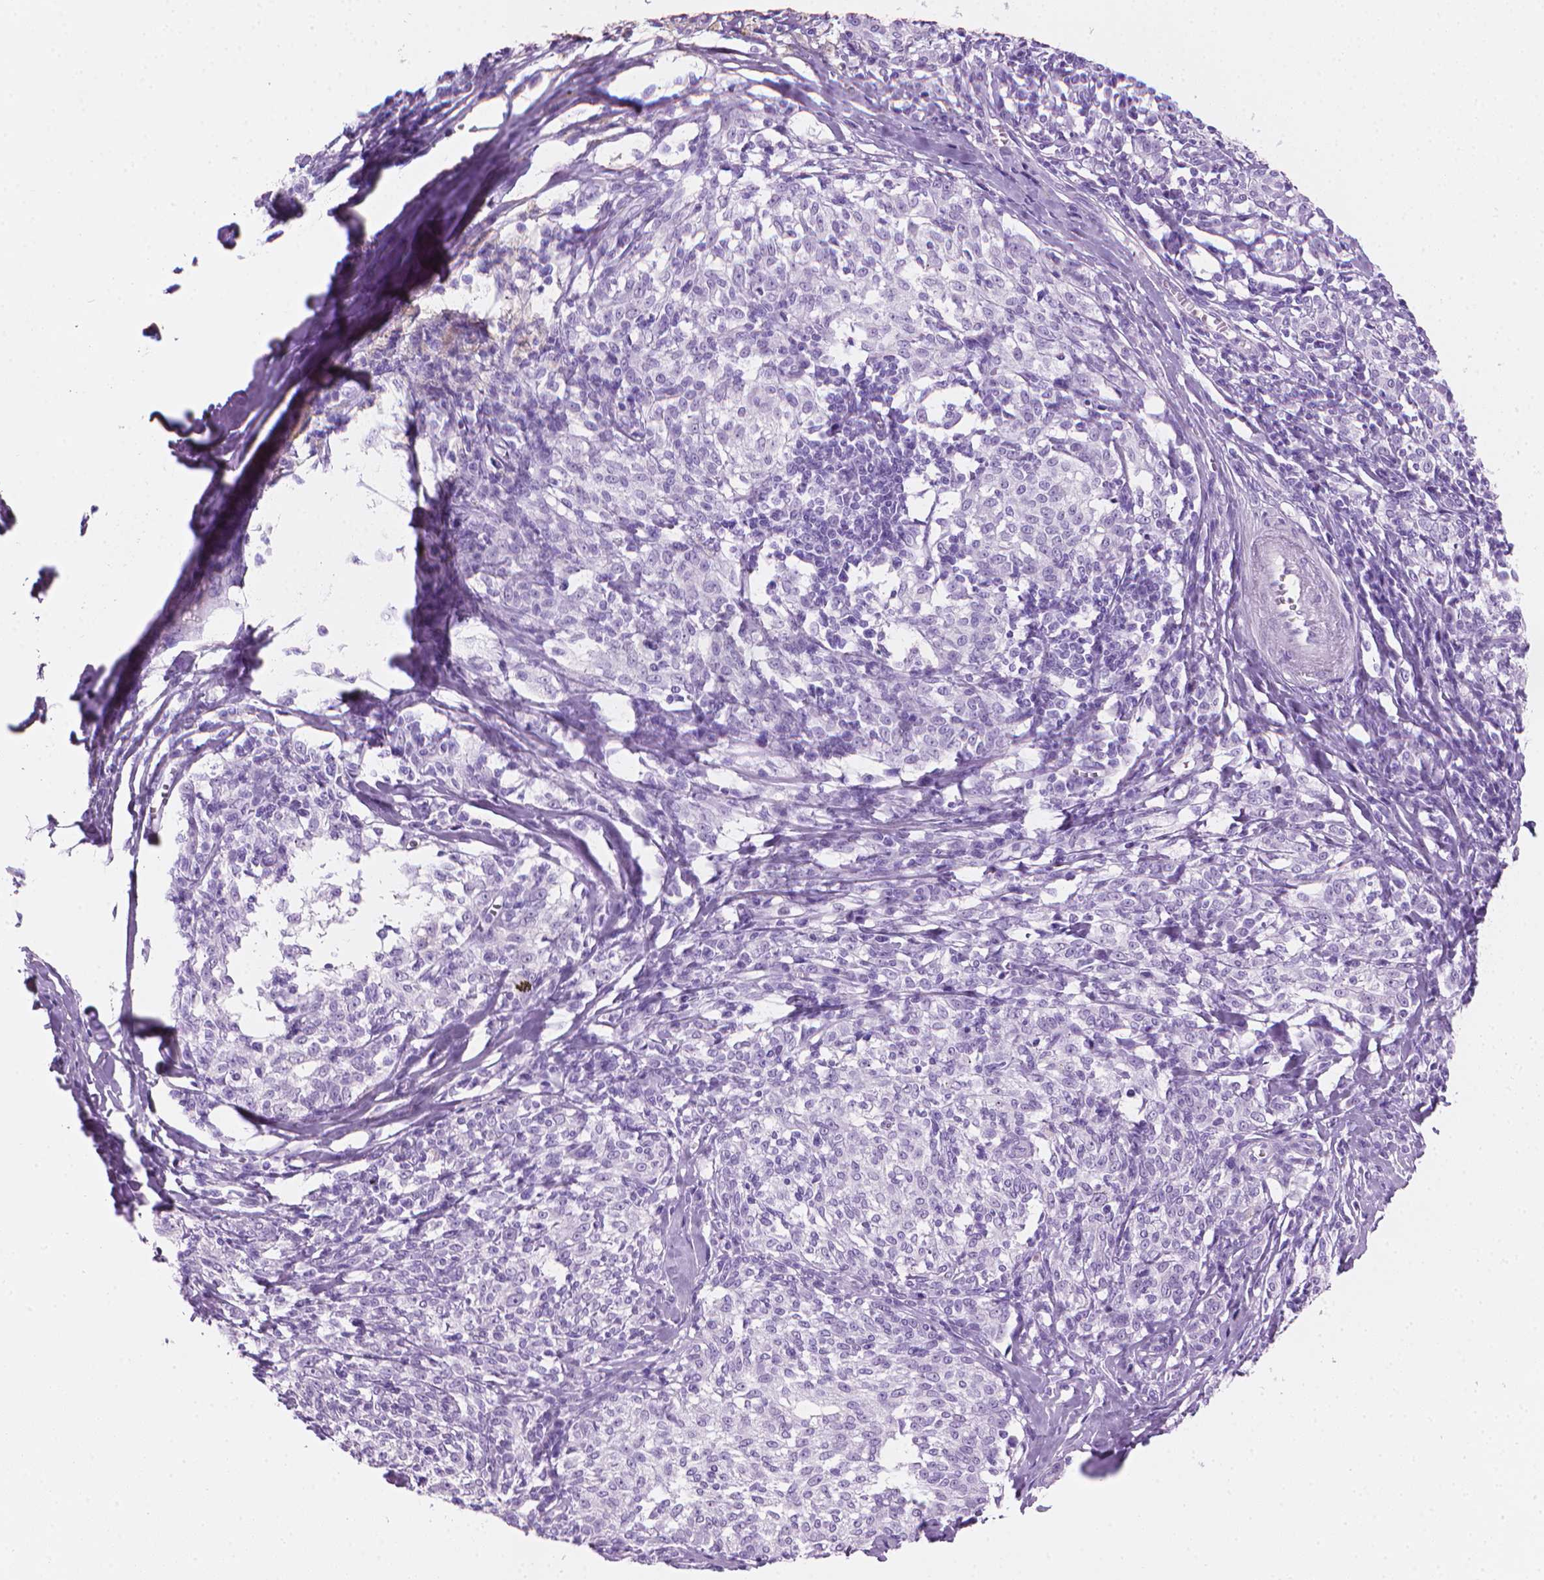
{"staining": {"intensity": "negative", "quantity": "none", "location": "none"}, "tissue": "melanoma", "cell_type": "Tumor cells", "image_type": "cancer", "snomed": [{"axis": "morphology", "description": "Malignant melanoma, NOS"}, {"axis": "topography", "description": "Skin"}], "caption": "Tumor cells are negative for protein expression in human malignant melanoma. (DAB (3,3'-diaminobenzidine) IHC visualized using brightfield microscopy, high magnification).", "gene": "TTC29", "patient": {"sex": "female", "age": 72}}